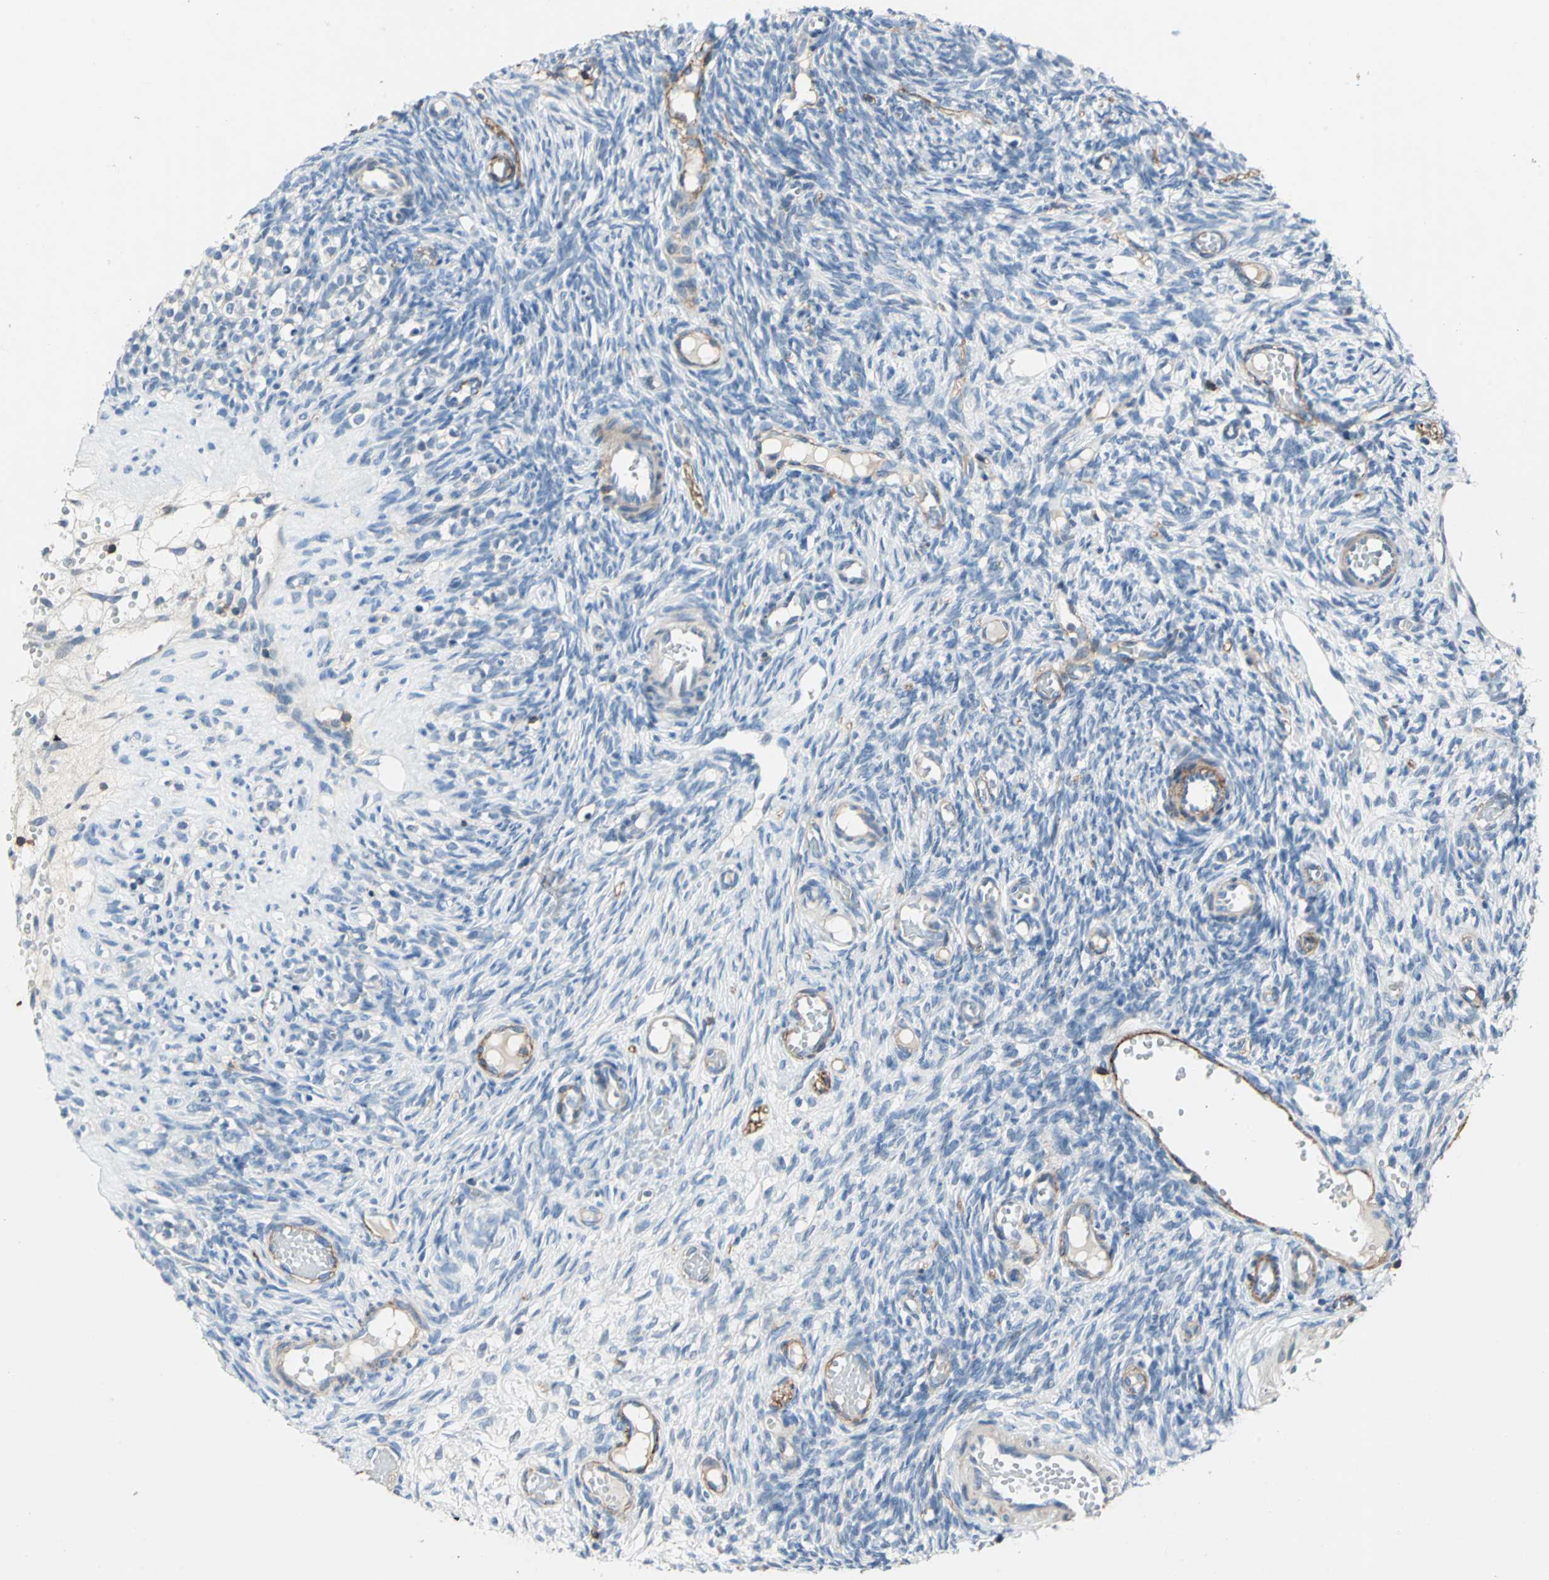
{"staining": {"intensity": "moderate", "quantity": ">75%", "location": "cytoplasmic/membranous"}, "tissue": "ovary", "cell_type": "Follicle cells", "image_type": "normal", "snomed": [{"axis": "morphology", "description": "Normal tissue, NOS"}, {"axis": "topography", "description": "Ovary"}], "caption": "Protein positivity by immunohistochemistry displays moderate cytoplasmic/membranous positivity in approximately >75% of follicle cells in benign ovary. (Stains: DAB (3,3'-diaminobenzidine) in brown, nuclei in blue, Microscopy: brightfield microscopy at high magnification).", "gene": "CD44", "patient": {"sex": "female", "age": 35}}